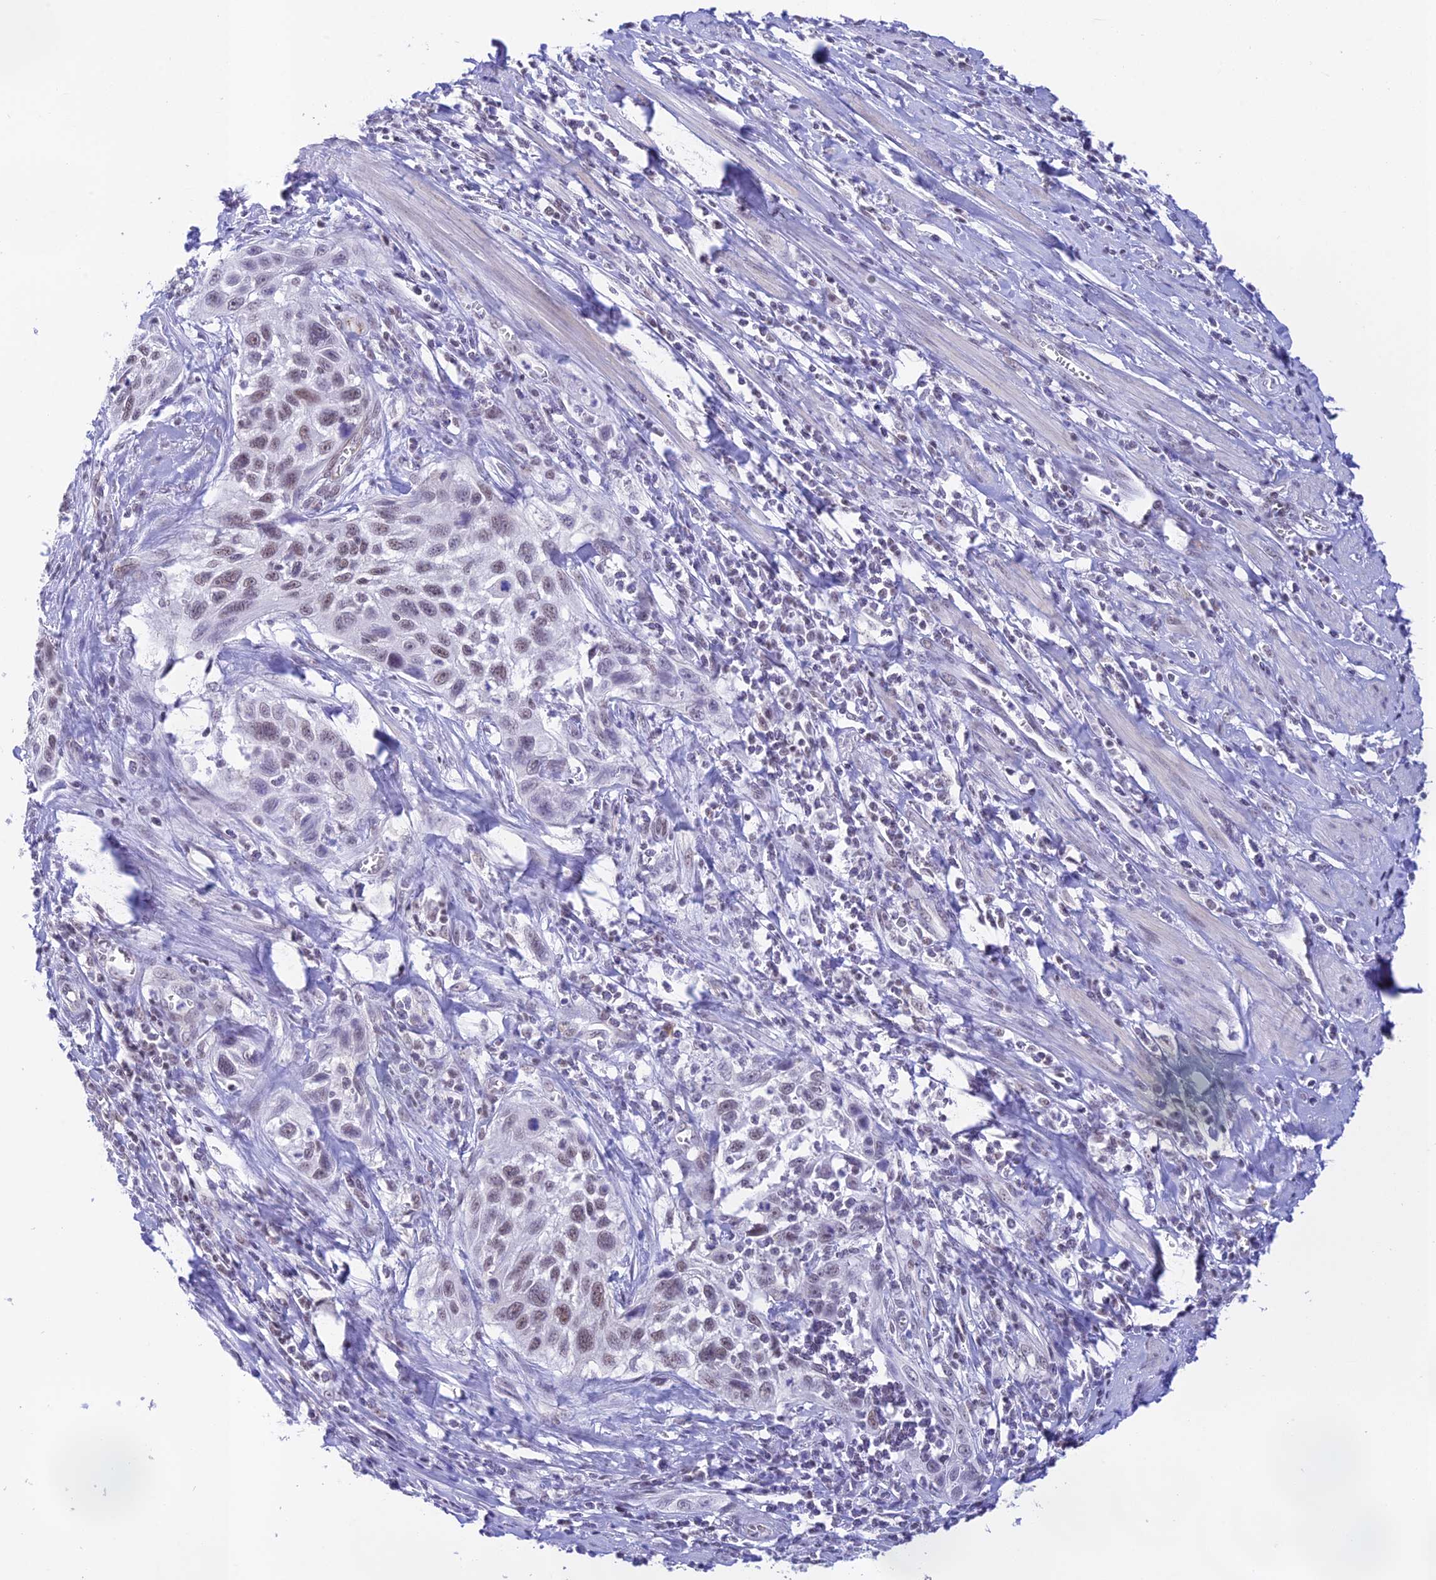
{"staining": {"intensity": "weak", "quantity": ">75%", "location": "nuclear"}, "tissue": "cervical cancer", "cell_type": "Tumor cells", "image_type": "cancer", "snomed": [{"axis": "morphology", "description": "Squamous cell carcinoma, NOS"}, {"axis": "topography", "description": "Cervix"}], "caption": "IHC of cervical cancer (squamous cell carcinoma) exhibits low levels of weak nuclear expression in about >75% of tumor cells.", "gene": "THAP11", "patient": {"sex": "female", "age": 70}}